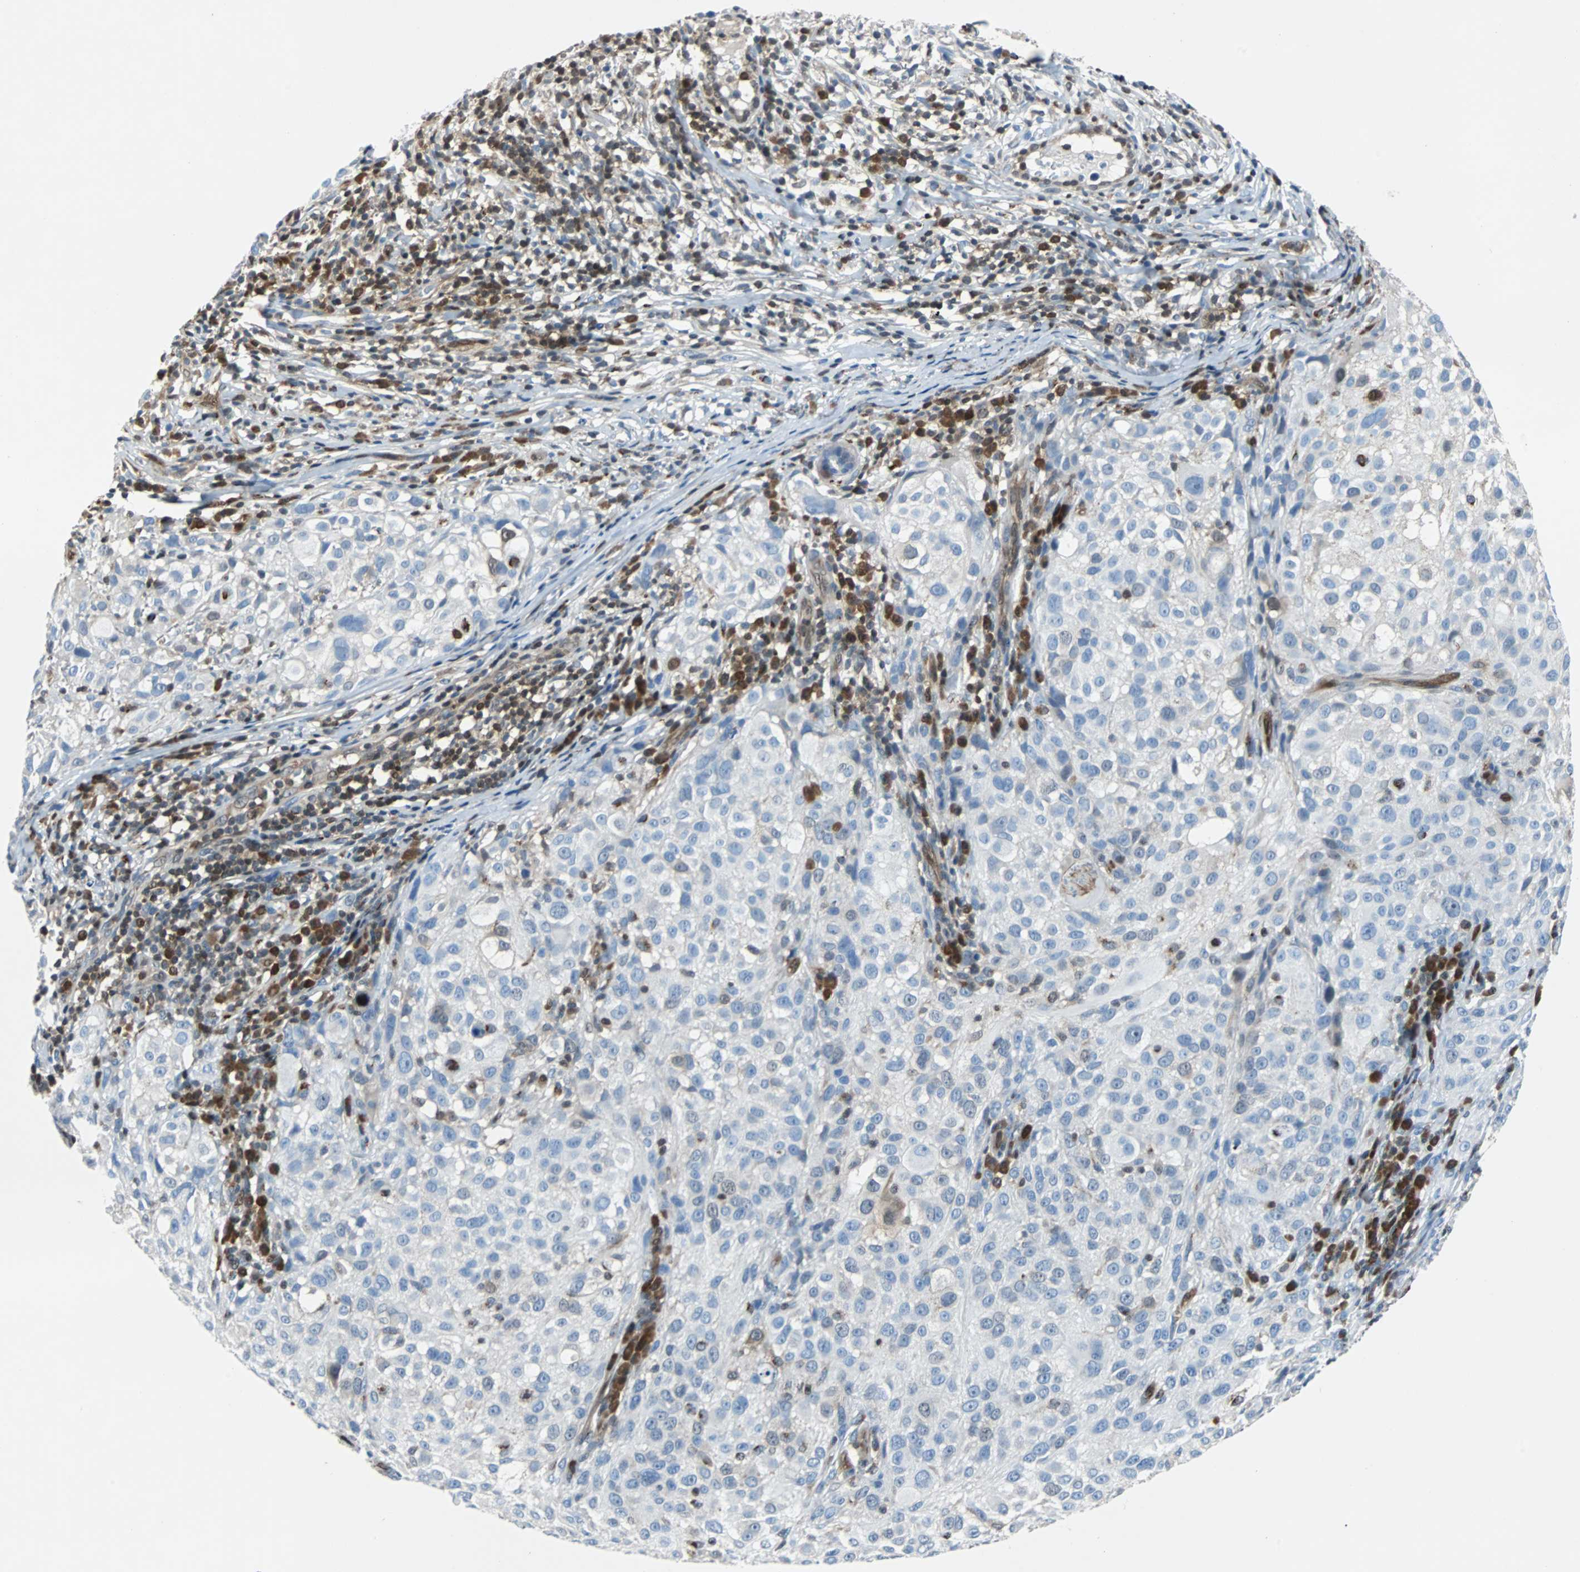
{"staining": {"intensity": "negative", "quantity": "none", "location": "none"}, "tissue": "melanoma", "cell_type": "Tumor cells", "image_type": "cancer", "snomed": [{"axis": "morphology", "description": "Necrosis, NOS"}, {"axis": "morphology", "description": "Malignant melanoma, NOS"}, {"axis": "topography", "description": "Skin"}], "caption": "Tumor cells are negative for protein expression in human malignant melanoma. The staining was performed using DAB to visualize the protein expression in brown, while the nuclei were stained in blue with hematoxylin (Magnification: 20x).", "gene": "MAP2K6", "patient": {"sex": "female", "age": 87}}